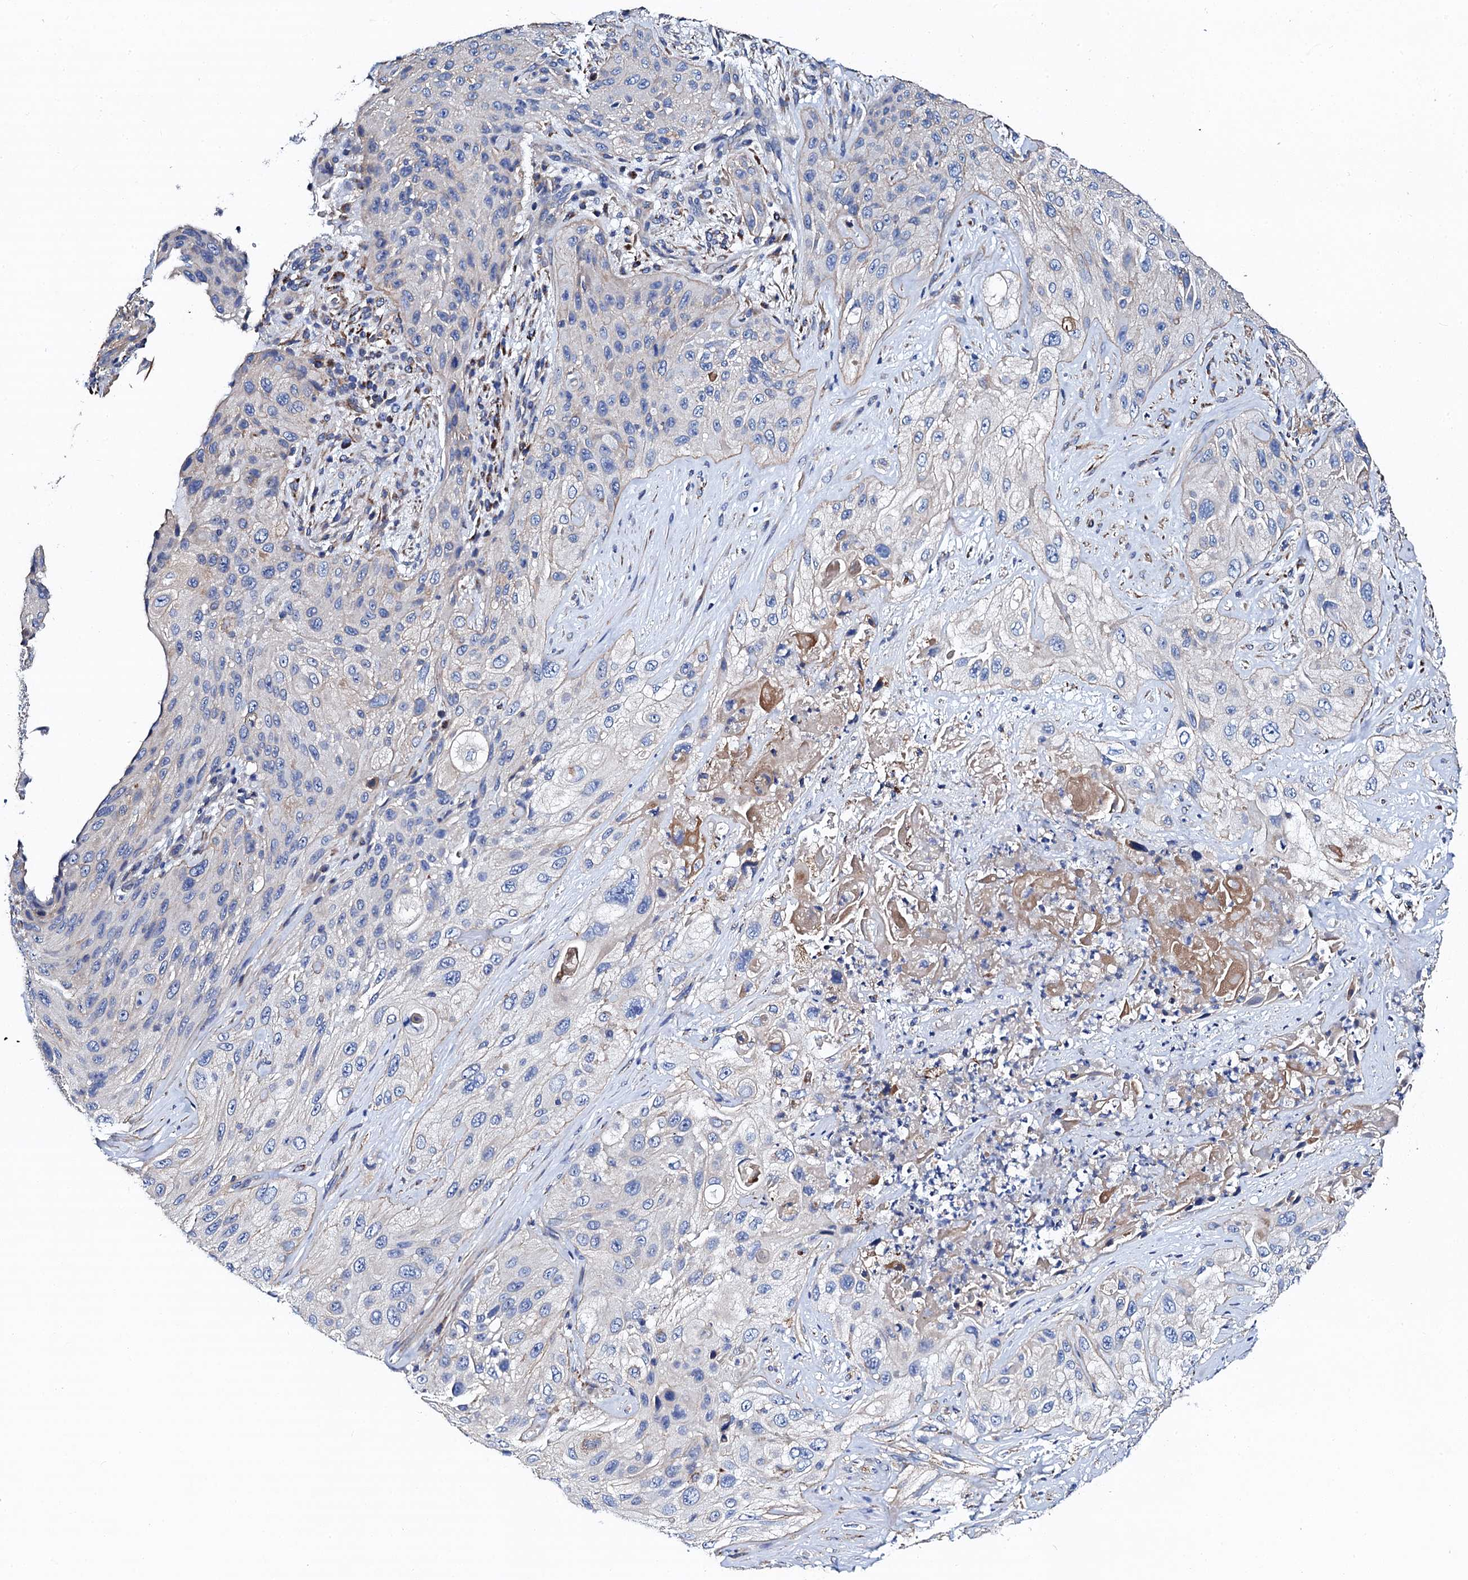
{"staining": {"intensity": "negative", "quantity": "none", "location": "none"}, "tissue": "cervical cancer", "cell_type": "Tumor cells", "image_type": "cancer", "snomed": [{"axis": "morphology", "description": "Squamous cell carcinoma, NOS"}, {"axis": "topography", "description": "Cervix"}], "caption": "This is an IHC histopathology image of cervical squamous cell carcinoma. There is no expression in tumor cells.", "gene": "KLHL32", "patient": {"sex": "female", "age": 42}}